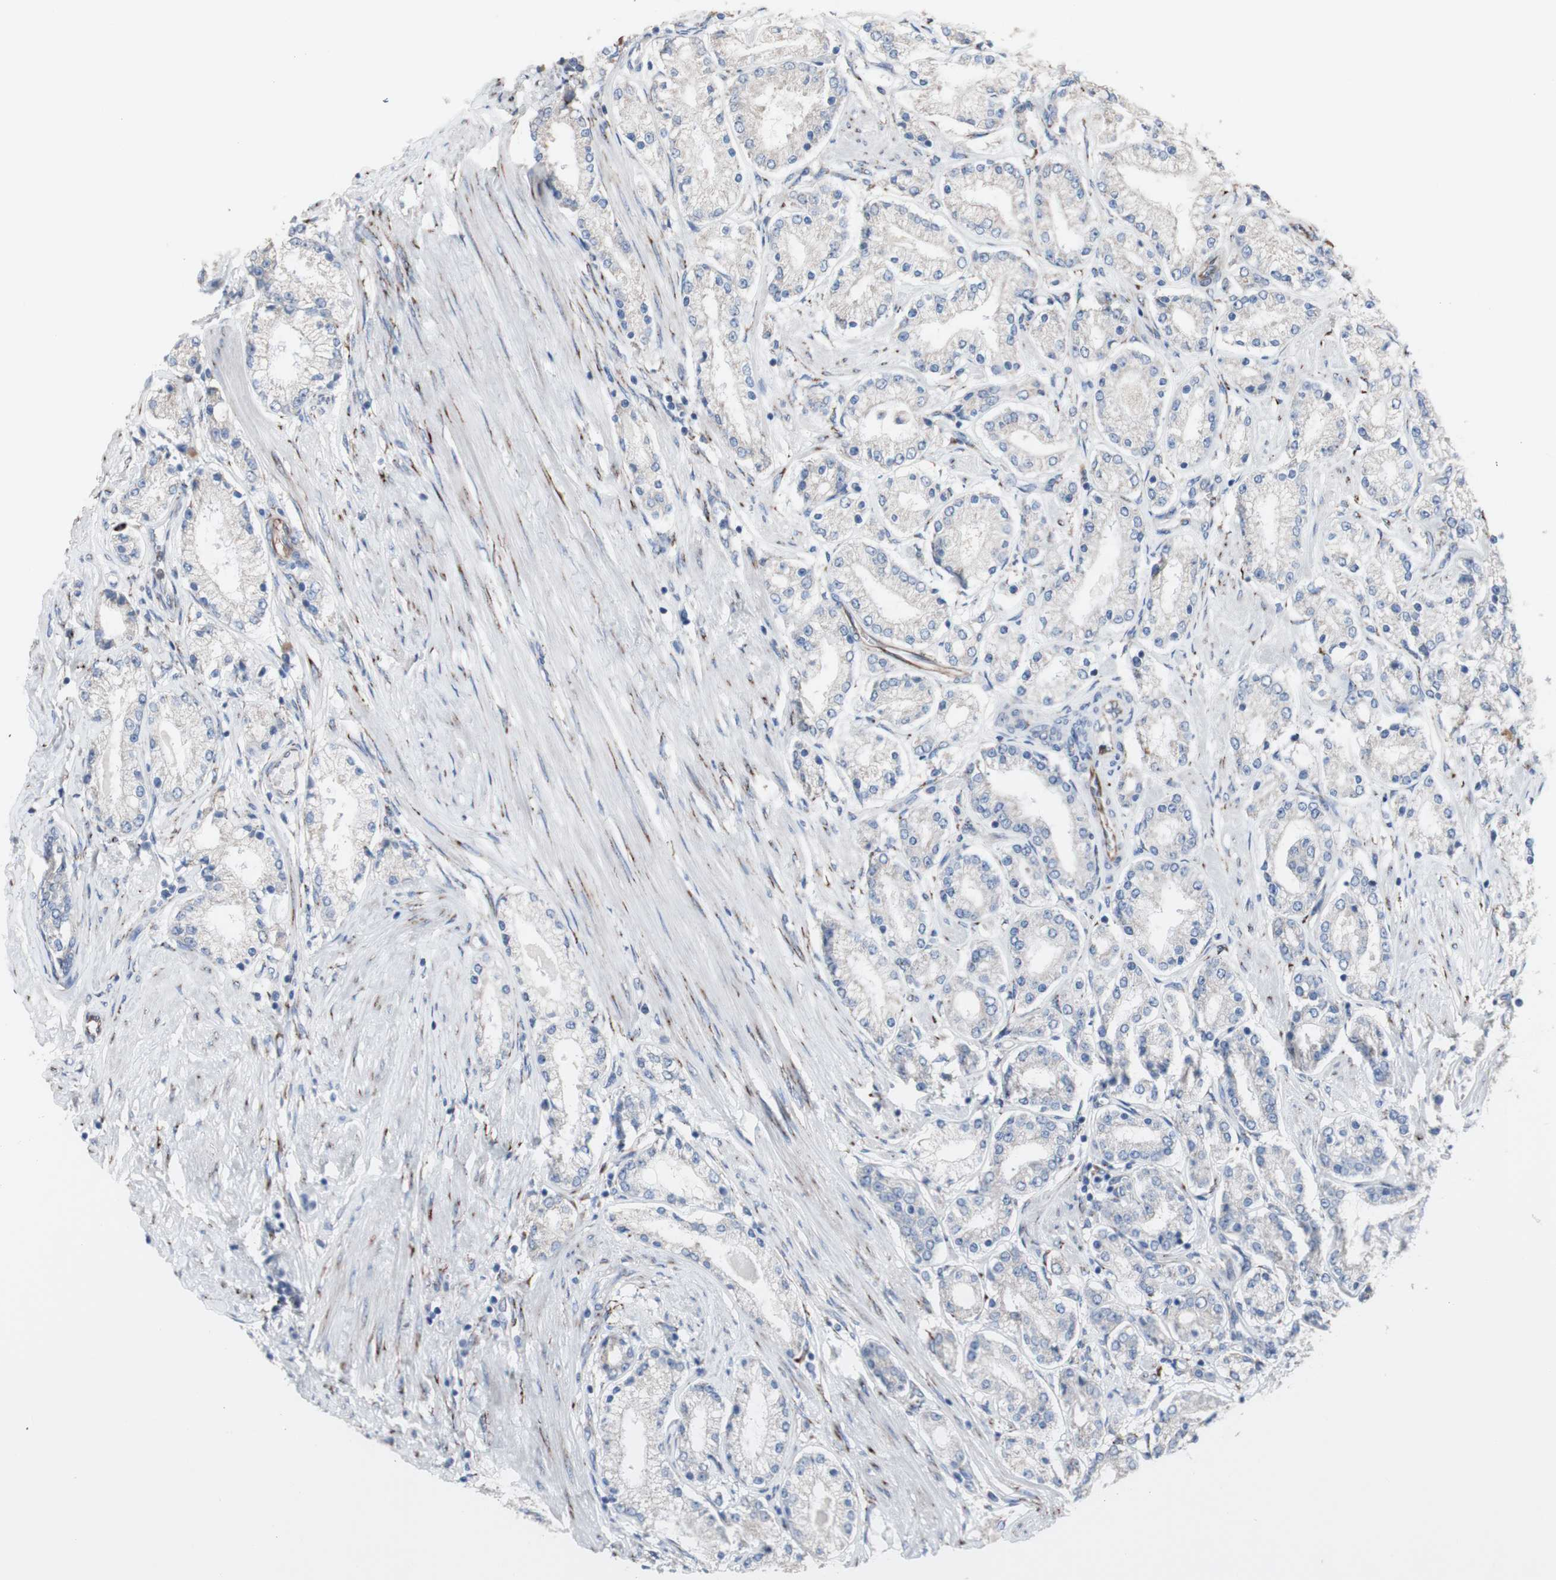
{"staining": {"intensity": "negative", "quantity": "none", "location": "none"}, "tissue": "prostate cancer", "cell_type": "Tumor cells", "image_type": "cancer", "snomed": [{"axis": "morphology", "description": "Adenocarcinoma, Low grade"}, {"axis": "topography", "description": "Prostate"}], "caption": "Tumor cells show no significant positivity in prostate cancer (low-grade adenocarcinoma).", "gene": "AGPAT5", "patient": {"sex": "male", "age": 63}}